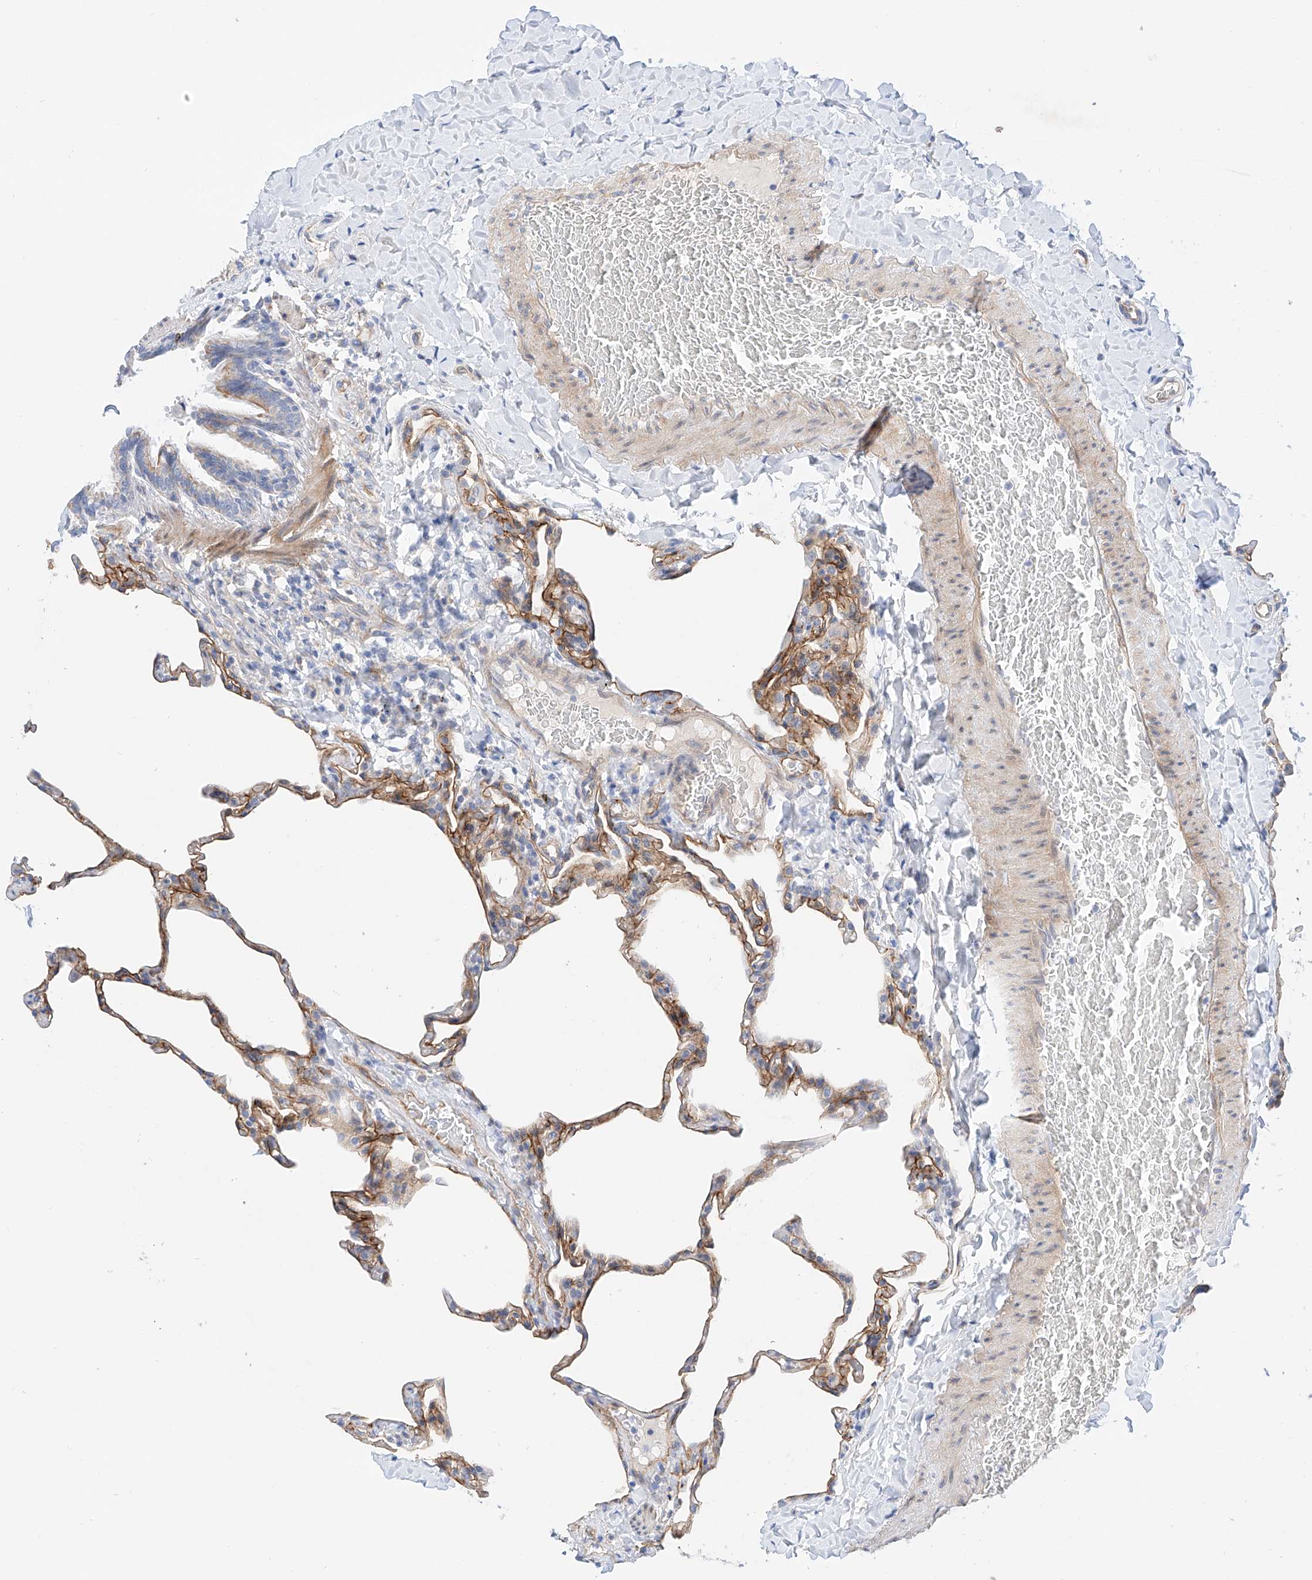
{"staining": {"intensity": "moderate", "quantity": "<25%", "location": "cytoplasmic/membranous"}, "tissue": "lung", "cell_type": "Alveolar cells", "image_type": "normal", "snomed": [{"axis": "morphology", "description": "Normal tissue, NOS"}, {"axis": "topography", "description": "Lung"}], "caption": "IHC photomicrograph of normal lung: human lung stained using immunohistochemistry (IHC) demonstrates low levels of moderate protein expression localized specifically in the cytoplasmic/membranous of alveolar cells, appearing as a cytoplasmic/membranous brown color.", "gene": "SBSPON", "patient": {"sex": "male", "age": 20}}